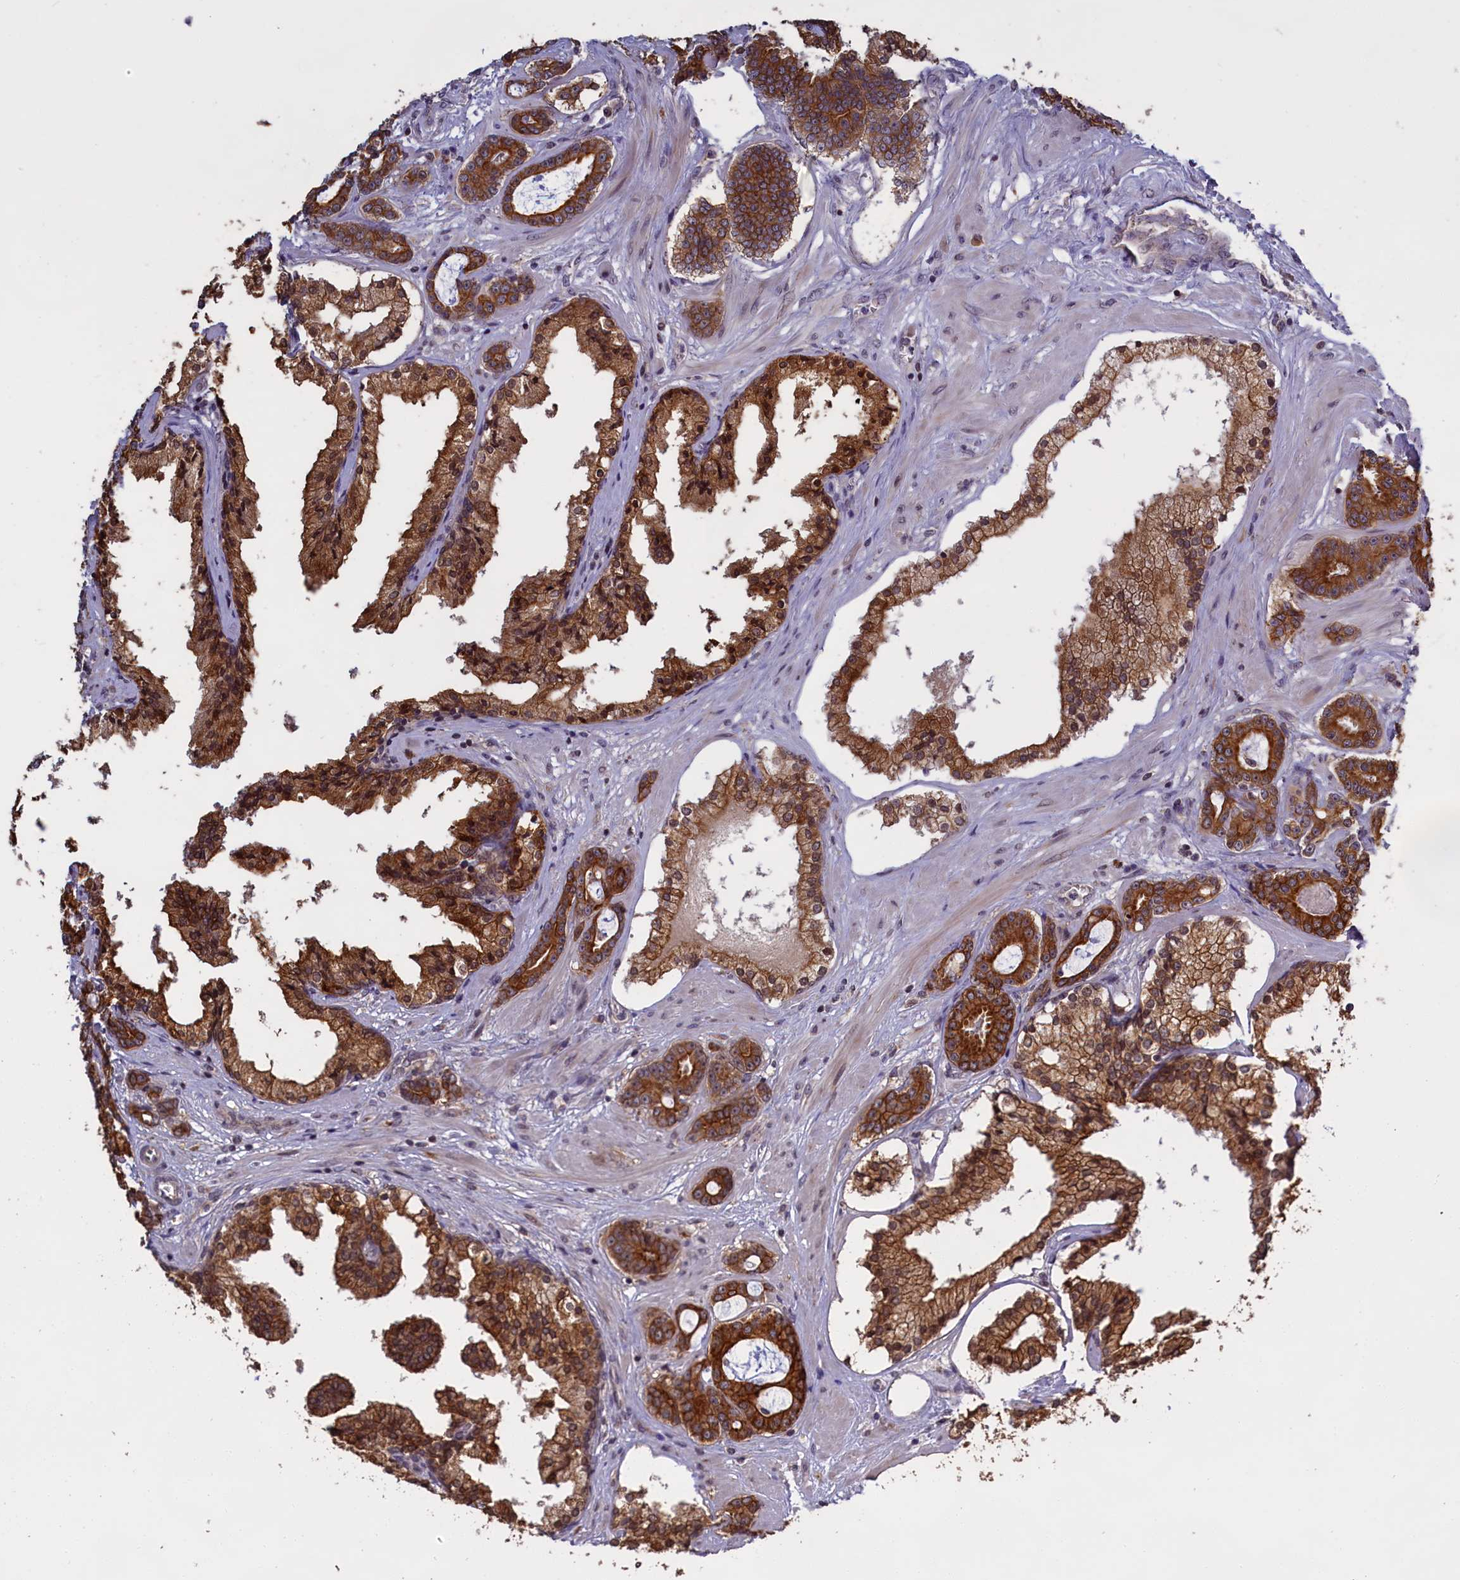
{"staining": {"intensity": "strong", "quantity": ">75%", "location": "cytoplasmic/membranous"}, "tissue": "prostate cancer", "cell_type": "Tumor cells", "image_type": "cancer", "snomed": [{"axis": "morphology", "description": "Adenocarcinoma, High grade"}, {"axis": "topography", "description": "Prostate"}], "caption": "Strong cytoplasmic/membranous positivity for a protein is appreciated in approximately >75% of tumor cells of high-grade adenocarcinoma (prostate) using immunohistochemistry (IHC).", "gene": "DENND1B", "patient": {"sex": "male", "age": 58}}